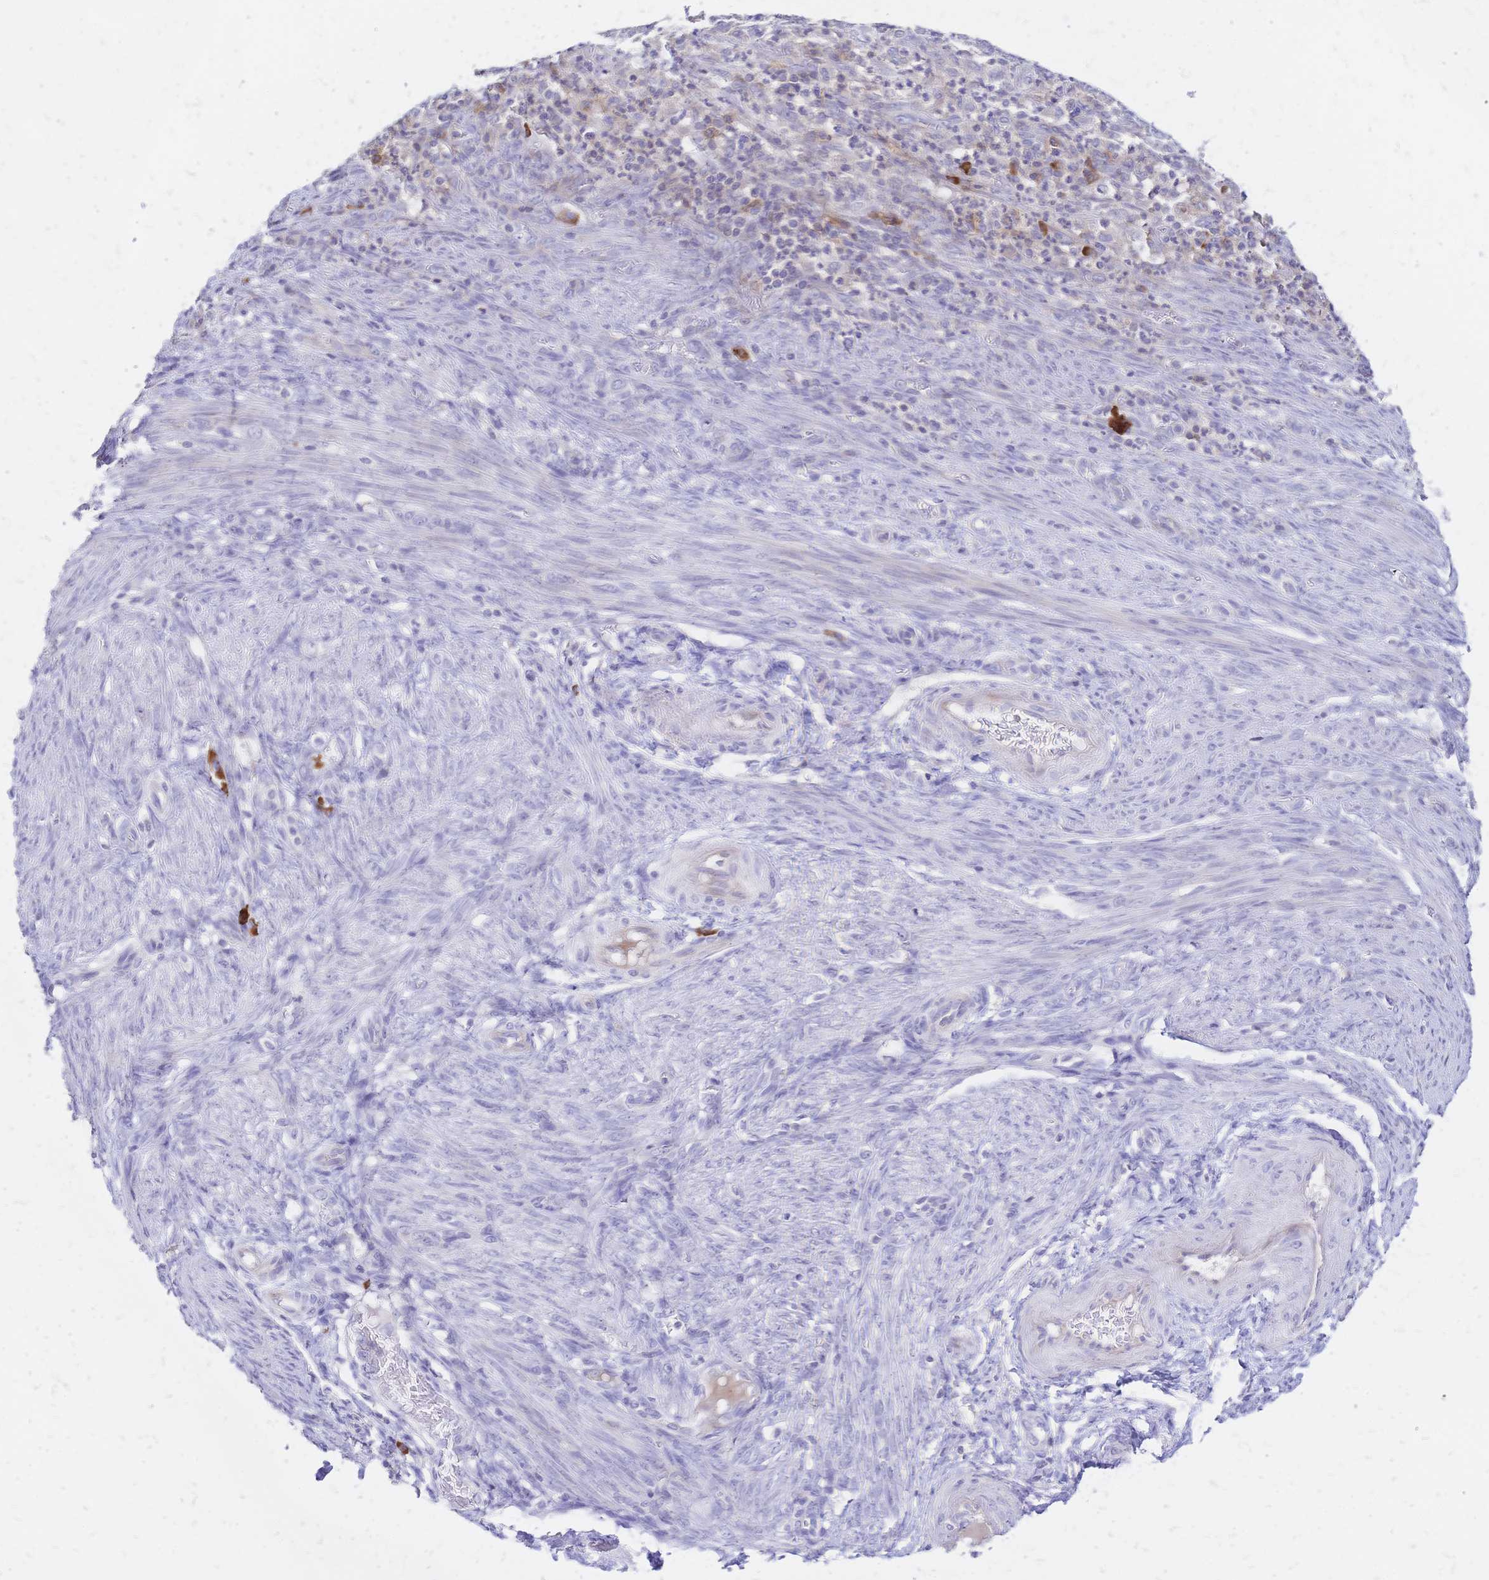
{"staining": {"intensity": "negative", "quantity": "none", "location": "none"}, "tissue": "endometrial cancer", "cell_type": "Tumor cells", "image_type": "cancer", "snomed": [{"axis": "morphology", "description": "Adenocarcinoma, NOS"}, {"axis": "topography", "description": "Endometrium"}], "caption": "Endometrial adenocarcinoma was stained to show a protein in brown. There is no significant expression in tumor cells. (Brightfield microscopy of DAB (3,3'-diaminobenzidine) immunohistochemistry at high magnification).", "gene": "IL2RA", "patient": {"sex": "female", "age": 51}}